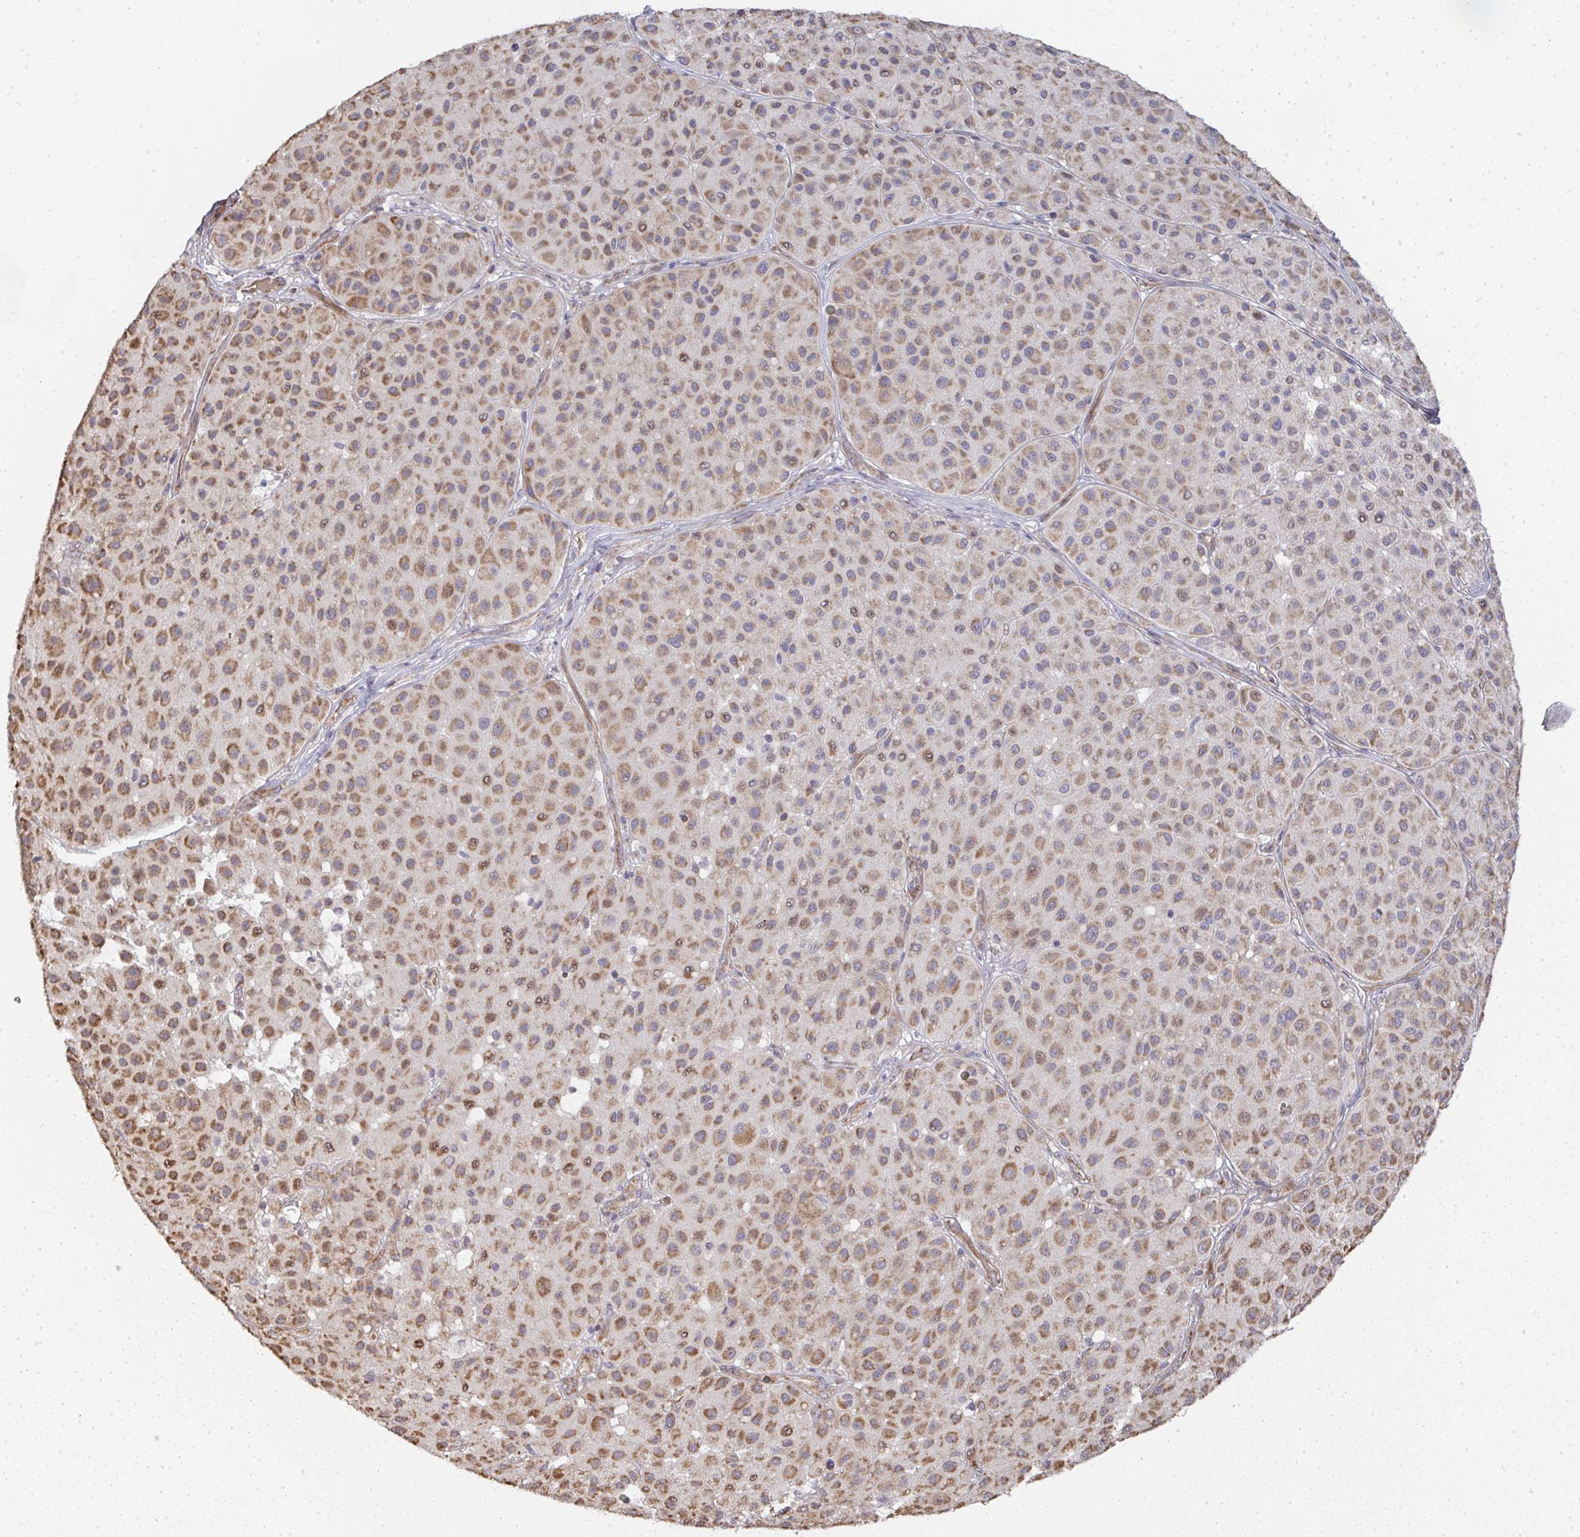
{"staining": {"intensity": "moderate", "quantity": ">75%", "location": "cytoplasmic/membranous"}, "tissue": "melanoma", "cell_type": "Tumor cells", "image_type": "cancer", "snomed": [{"axis": "morphology", "description": "Malignant melanoma, Metastatic site"}, {"axis": "topography", "description": "Smooth muscle"}], "caption": "There is medium levels of moderate cytoplasmic/membranous positivity in tumor cells of malignant melanoma (metastatic site), as demonstrated by immunohistochemical staining (brown color).", "gene": "AGTPBP1", "patient": {"sex": "male", "age": 41}}